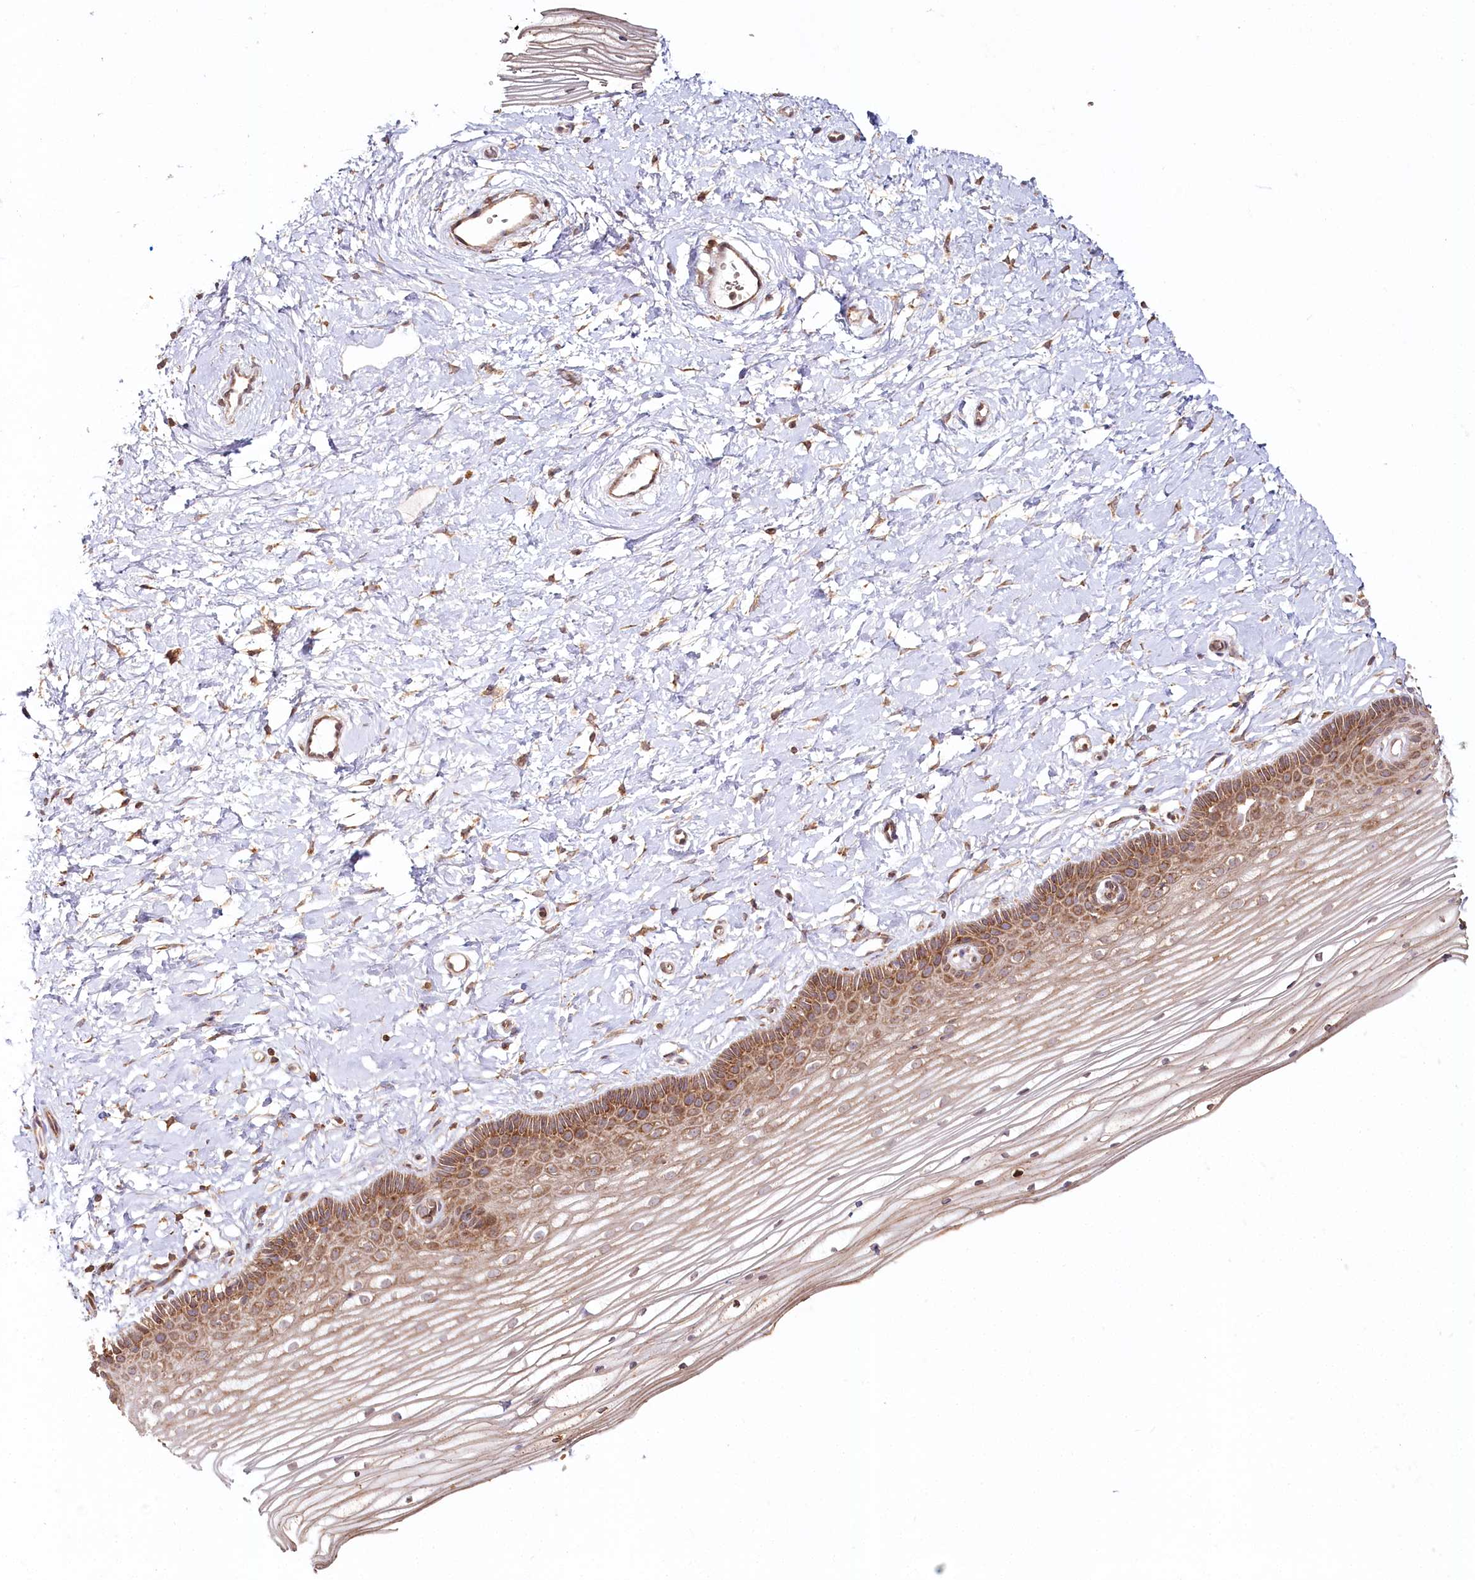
{"staining": {"intensity": "strong", "quantity": "25%-75%", "location": "cytoplasmic/membranous"}, "tissue": "vagina", "cell_type": "Squamous epithelial cells", "image_type": "normal", "snomed": [{"axis": "morphology", "description": "Normal tissue, NOS"}, {"axis": "topography", "description": "Vagina"}, {"axis": "topography", "description": "Cervix"}], "caption": "Protein staining by IHC displays strong cytoplasmic/membranous expression in approximately 25%-75% of squamous epithelial cells in benign vagina. The staining is performed using DAB brown chromogen to label protein expression. The nuclei are counter-stained blue using hematoxylin.", "gene": "OTUD4", "patient": {"sex": "female", "age": 40}}